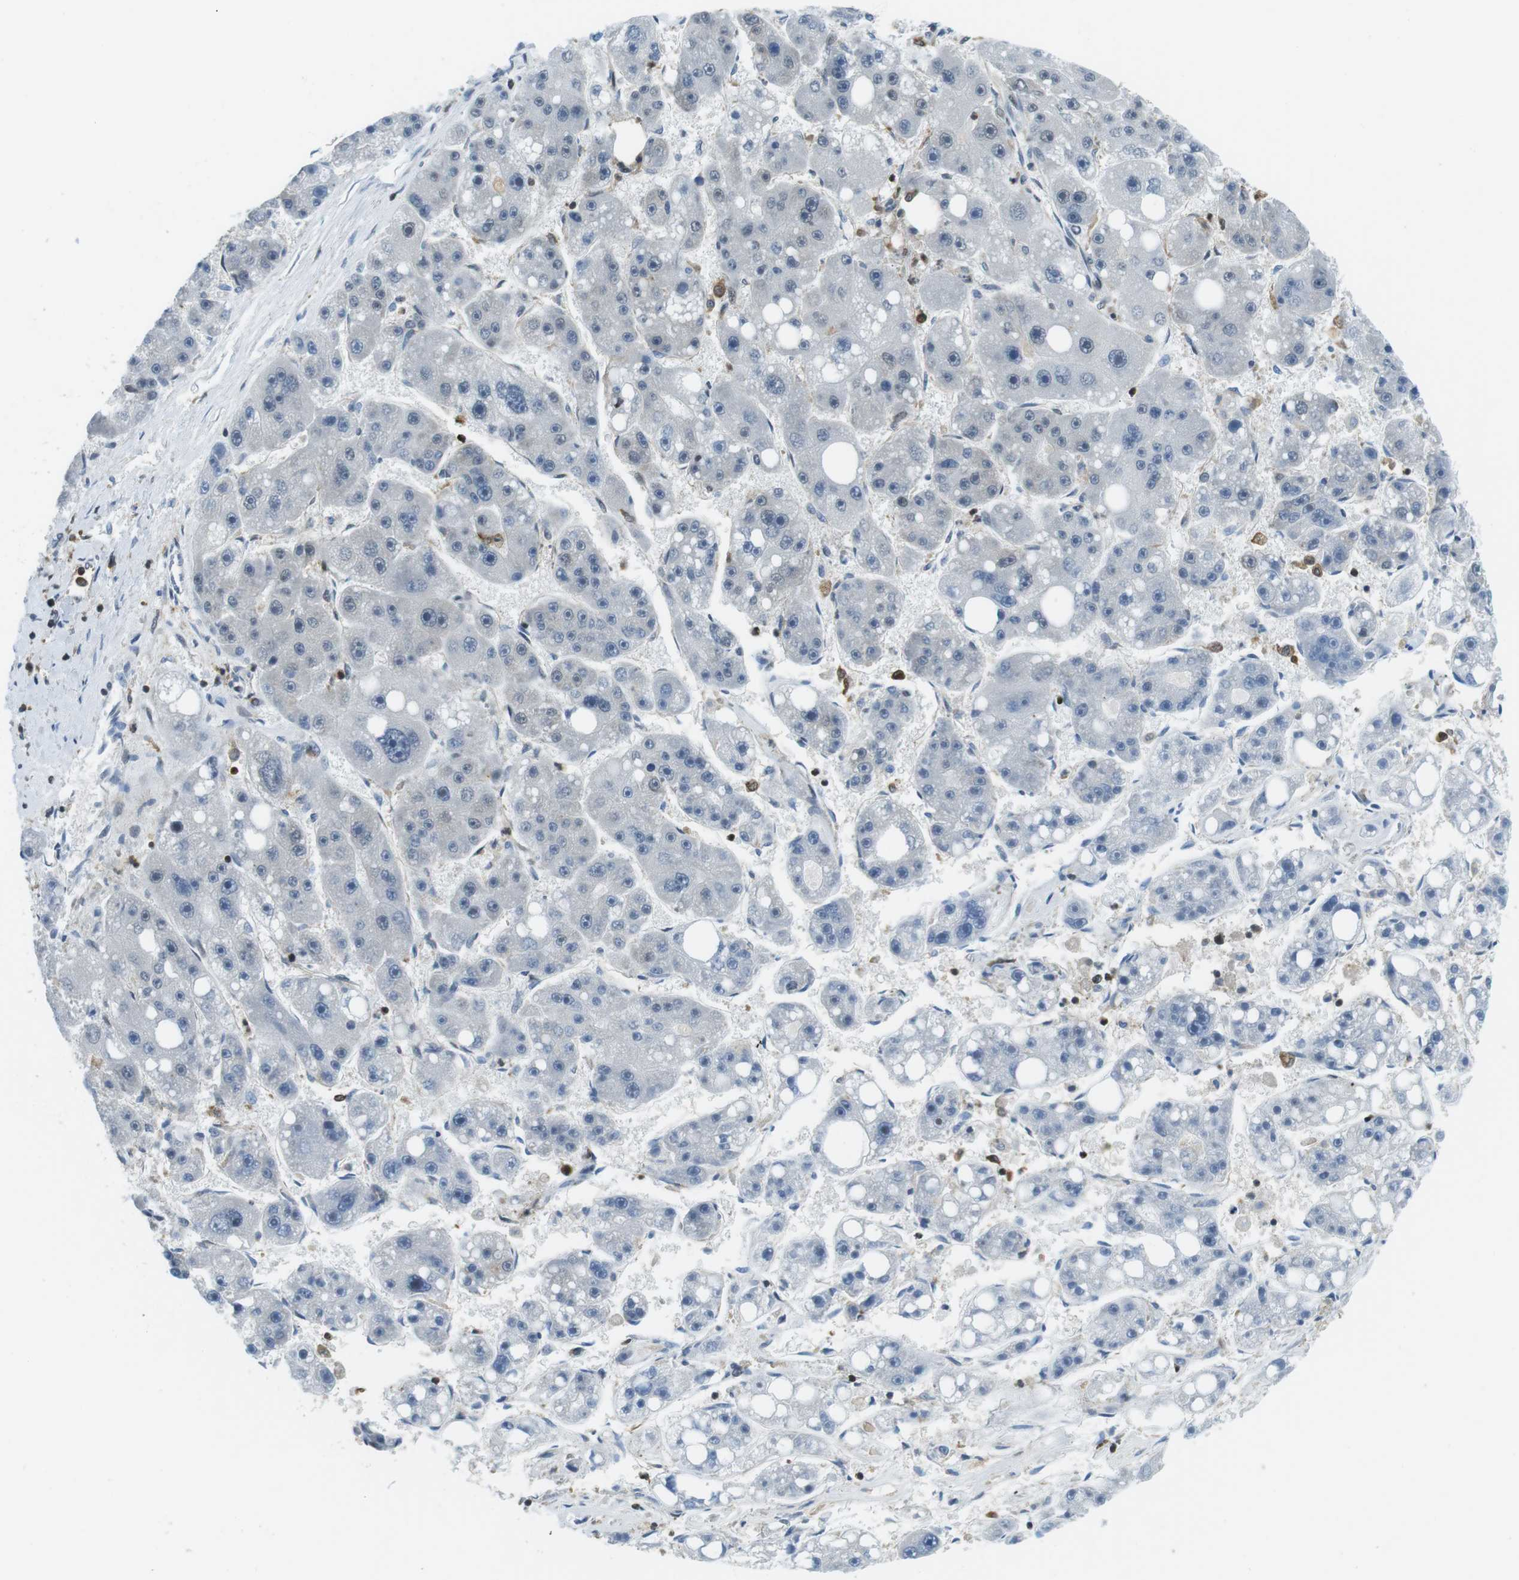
{"staining": {"intensity": "weak", "quantity": "<25%", "location": "cytoplasmic/membranous,nuclear"}, "tissue": "liver cancer", "cell_type": "Tumor cells", "image_type": "cancer", "snomed": [{"axis": "morphology", "description": "Carcinoma, Hepatocellular, NOS"}, {"axis": "topography", "description": "Liver"}], "caption": "Immunohistochemical staining of human liver cancer (hepatocellular carcinoma) exhibits no significant staining in tumor cells.", "gene": "STK10", "patient": {"sex": "female", "age": 61}}